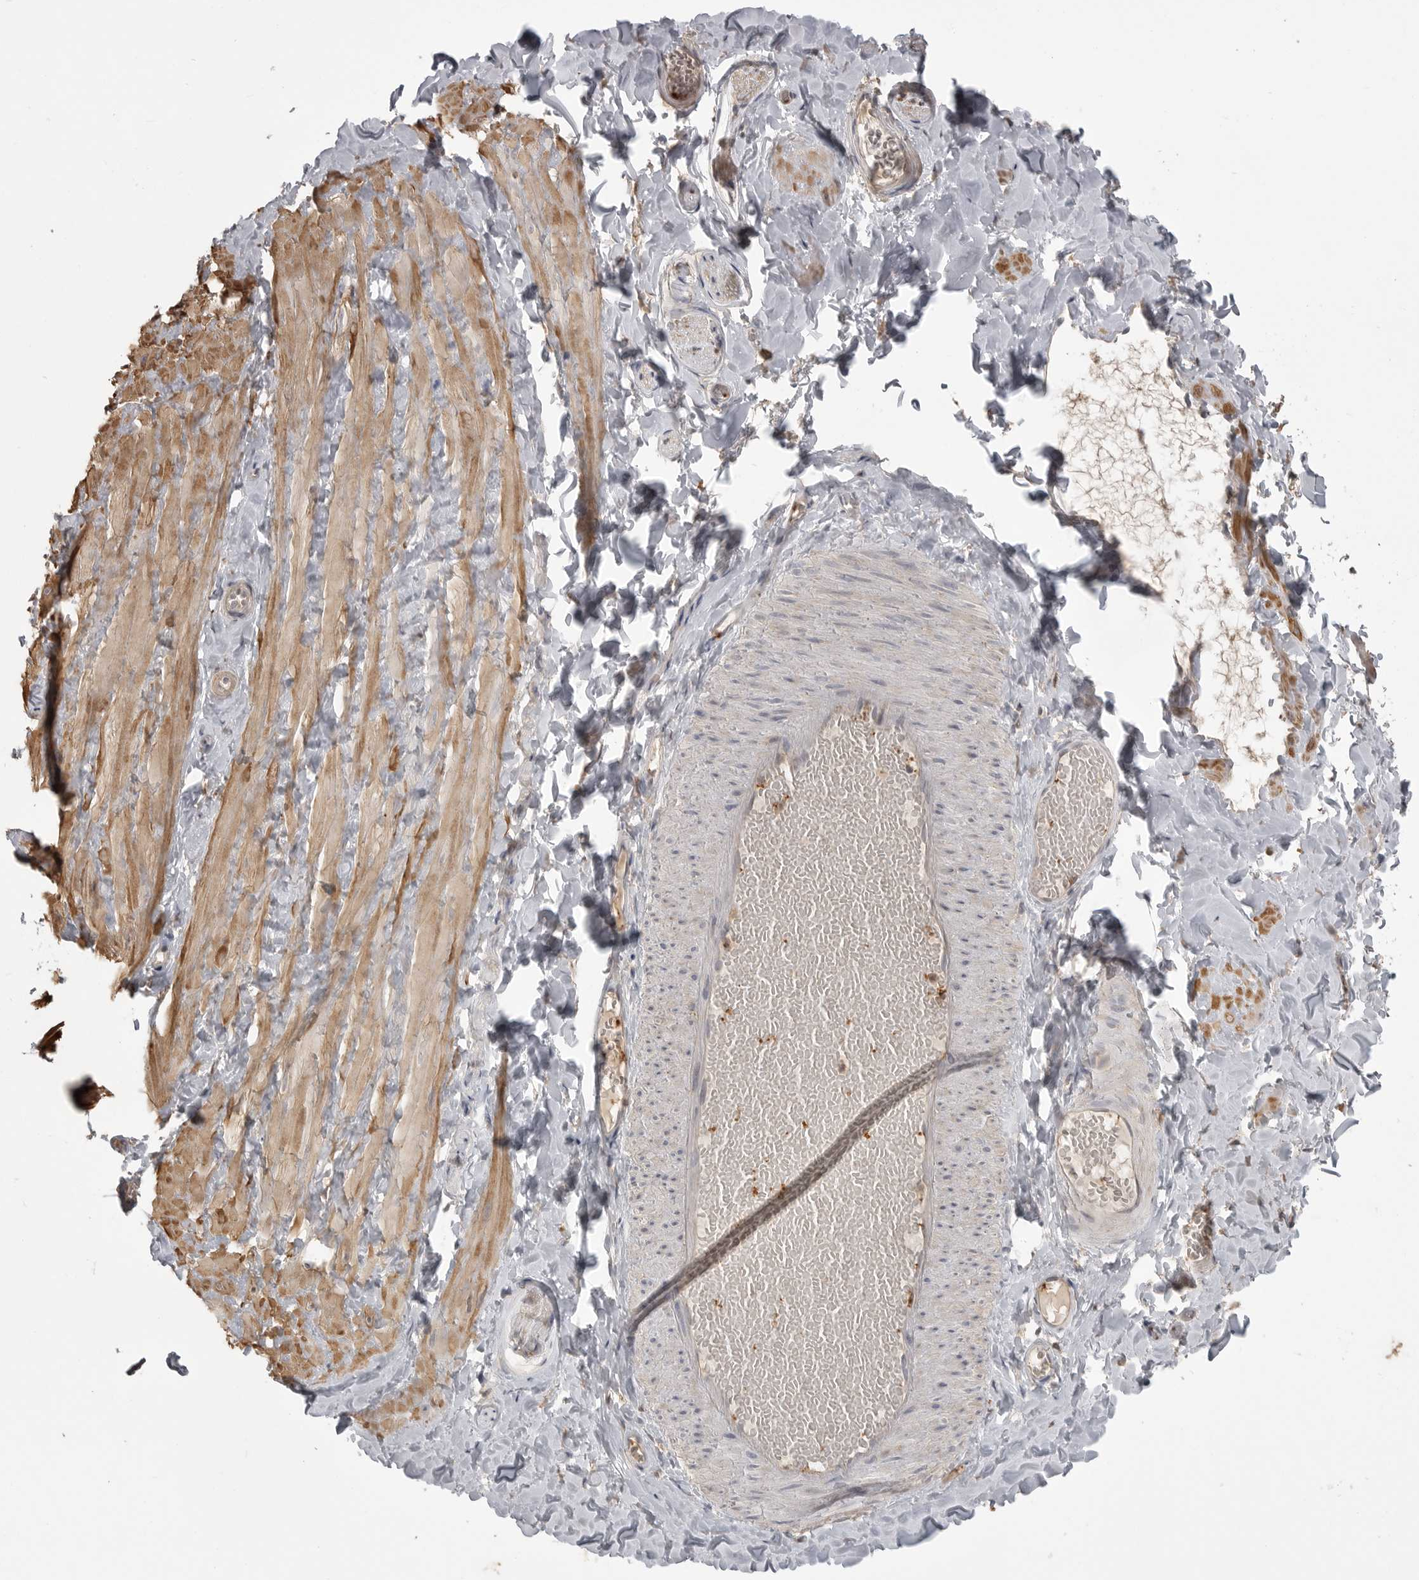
{"staining": {"intensity": "weak", "quantity": ">75%", "location": "cytoplasmic/membranous"}, "tissue": "adipose tissue", "cell_type": "Adipocytes", "image_type": "normal", "snomed": [{"axis": "morphology", "description": "Normal tissue, NOS"}, {"axis": "topography", "description": "Adipose tissue"}, {"axis": "topography", "description": "Vascular tissue"}, {"axis": "topography", "description": "Peripheral nerve tissue"}], "caption": "DAB immunohistochemical staining of benign human adipose tissue demonstrates weak cytoplasmic/membranous protein positivity in approximately >75% of adipocytes.", "gene": "CMTM6", "patient": {"sex": "male", "age": 25}}